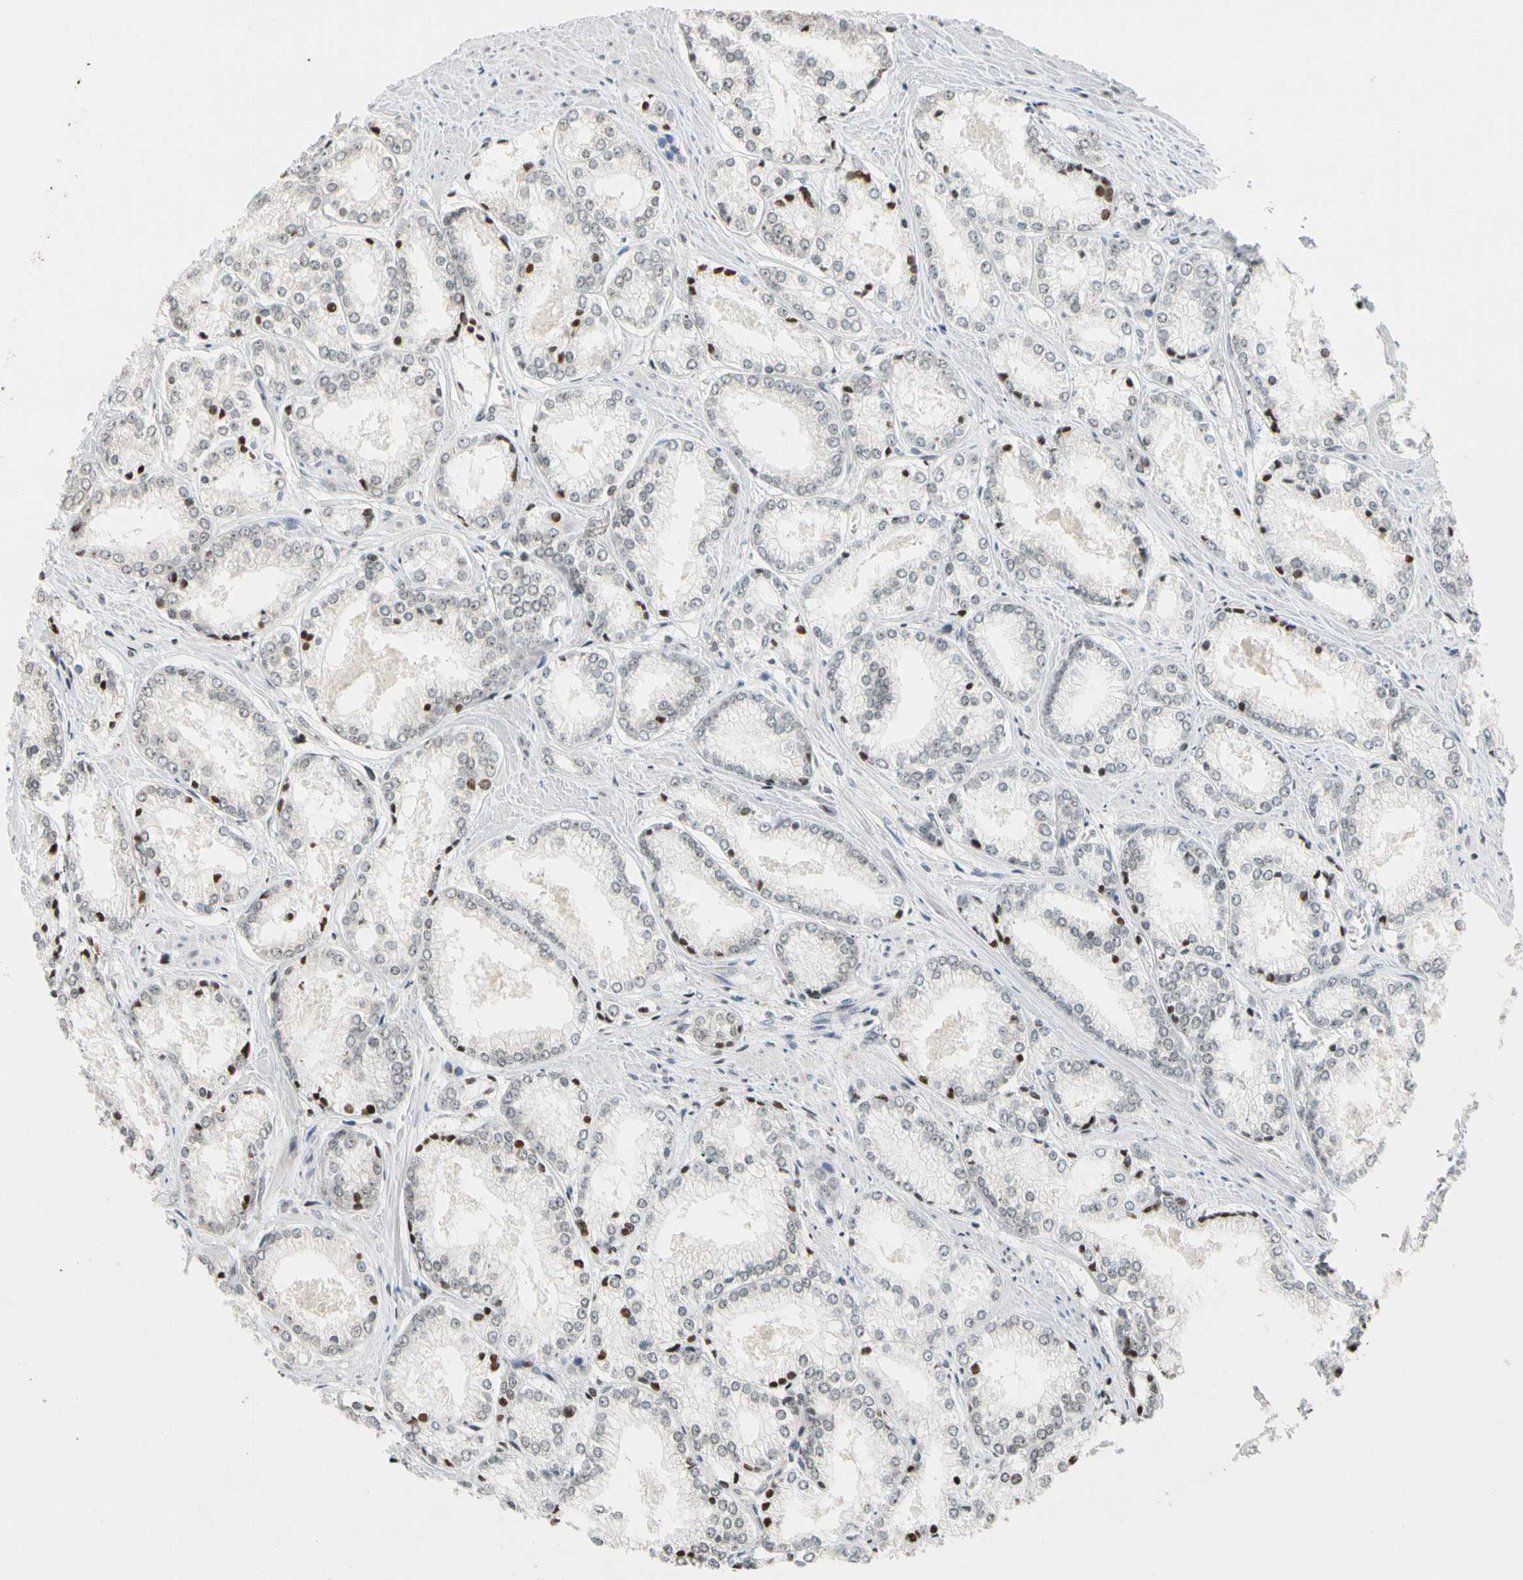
{"staining": {"intensity": "moderate", "quantity": "<25%", "location": "nuclear"}, "tissue": "prostate cancer", "cell_type": "Tumor cells", "image_type": "cancer", "snomed": [{"axis": "morphology", "description": "Adenocarcinoma, Low grade"}, {"axis": "topography", "description": "Prostate"}], "caption": "High-magnification brightfield microscopy of prostate cancer (adenocarcinoma (low-grade)) stained with DAB (brown) and counterstained with hematoxylin (blue). tumor cells exhibit moderate nuclear expression is seen in about<25% of cells.", "gene": "CDK7", "patient": {"sex": "male", "age": 64}}